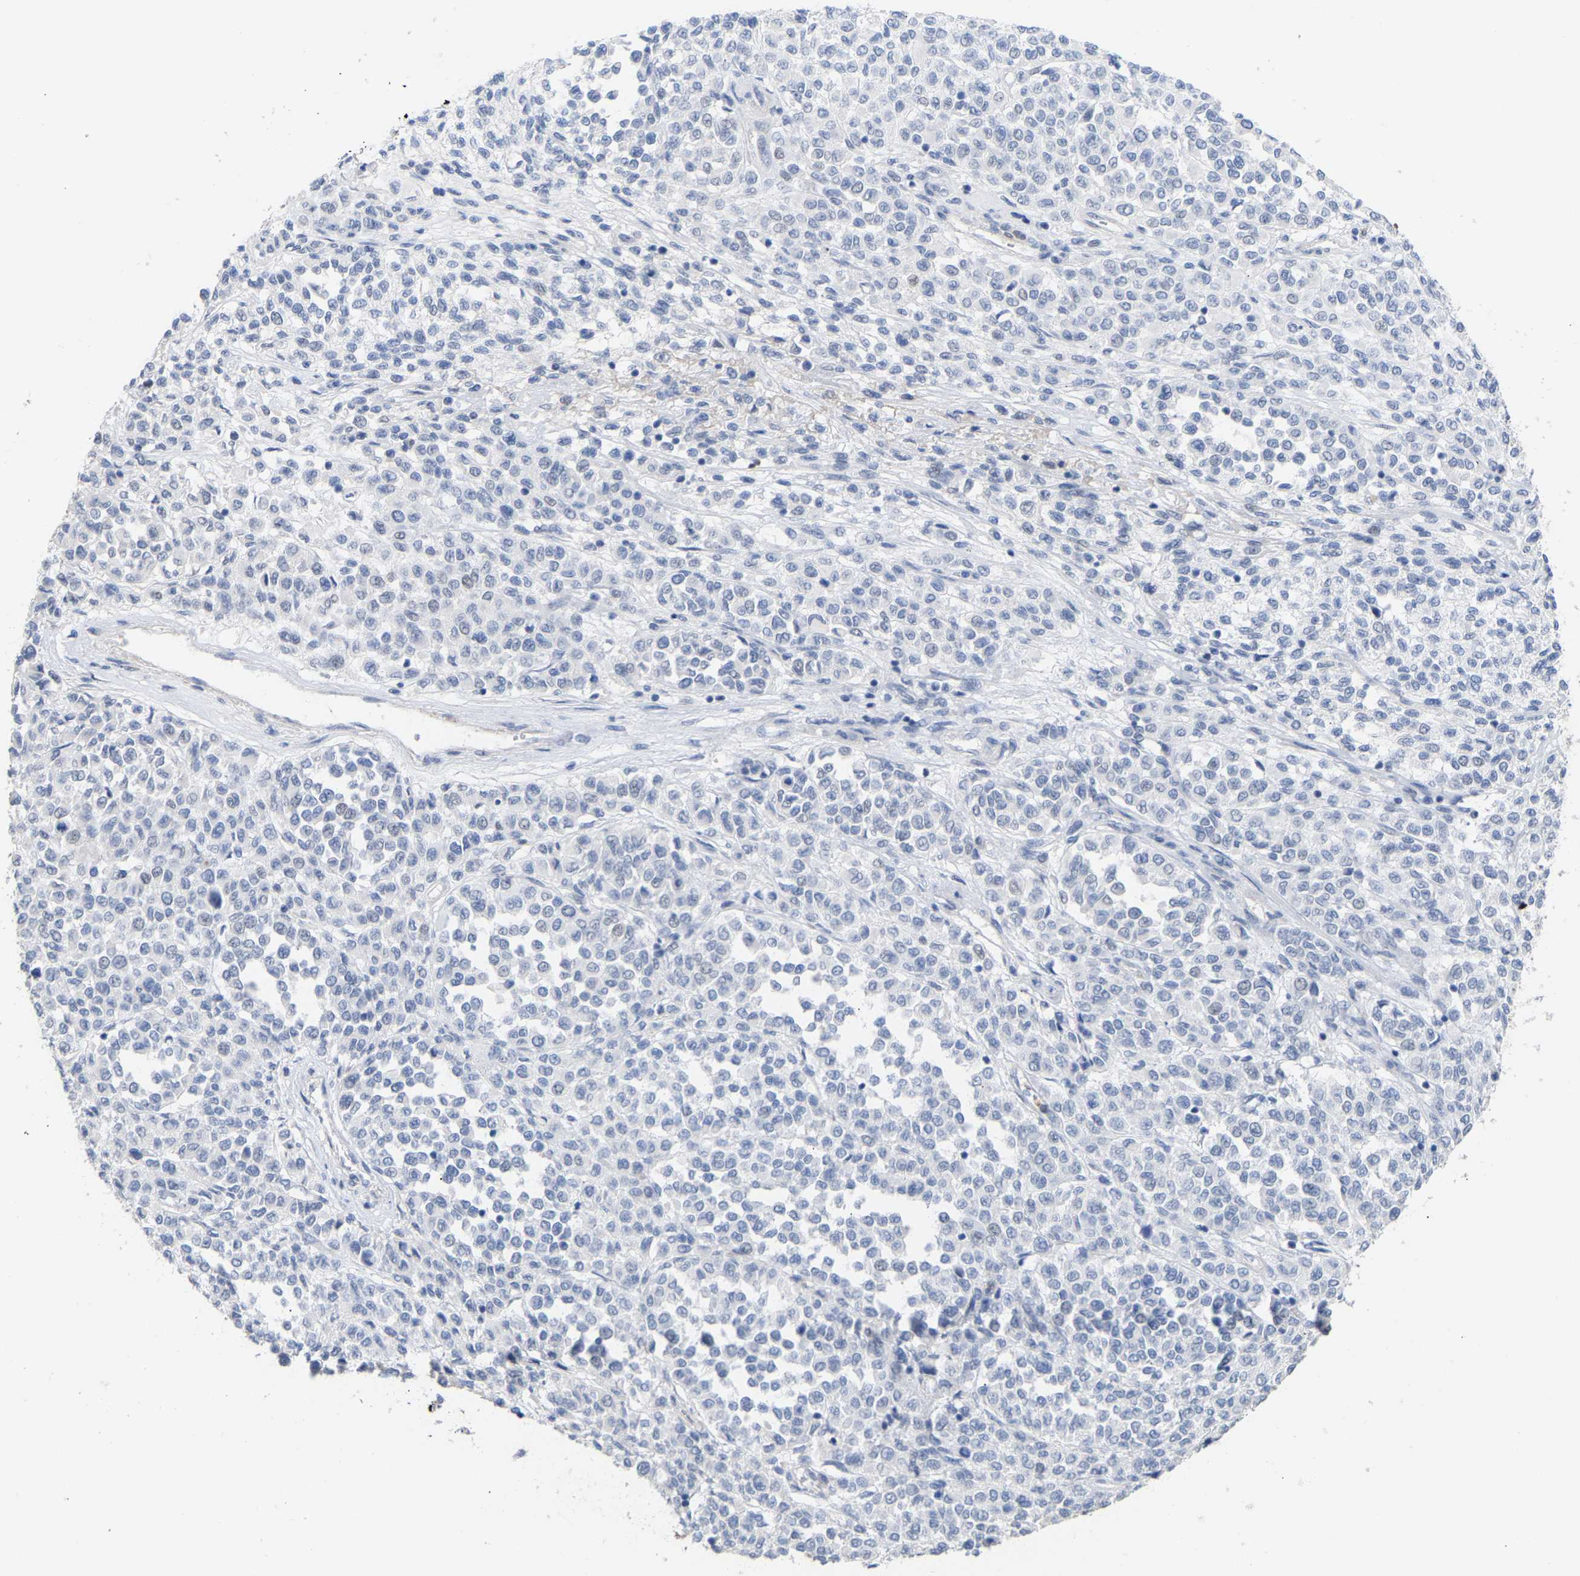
{"staining": {"intensity": "negative", "quantity": "none", "location": "none"}, "tissue": "melanoma", "cell_type": "Tumor cells", "image_type": "cancer", "snomed": [{"axis": "morphology", "description": "Malignant melanoma, Metastatic site"}, {"axis": "topography", "description": "Pancreas"}], "caption": "The photomicrograph displays no staining of tumor cells in malignant melanoma (metastatic site).", "gene": "AMPH", "patient": {"sex": "female", "age": 30}}